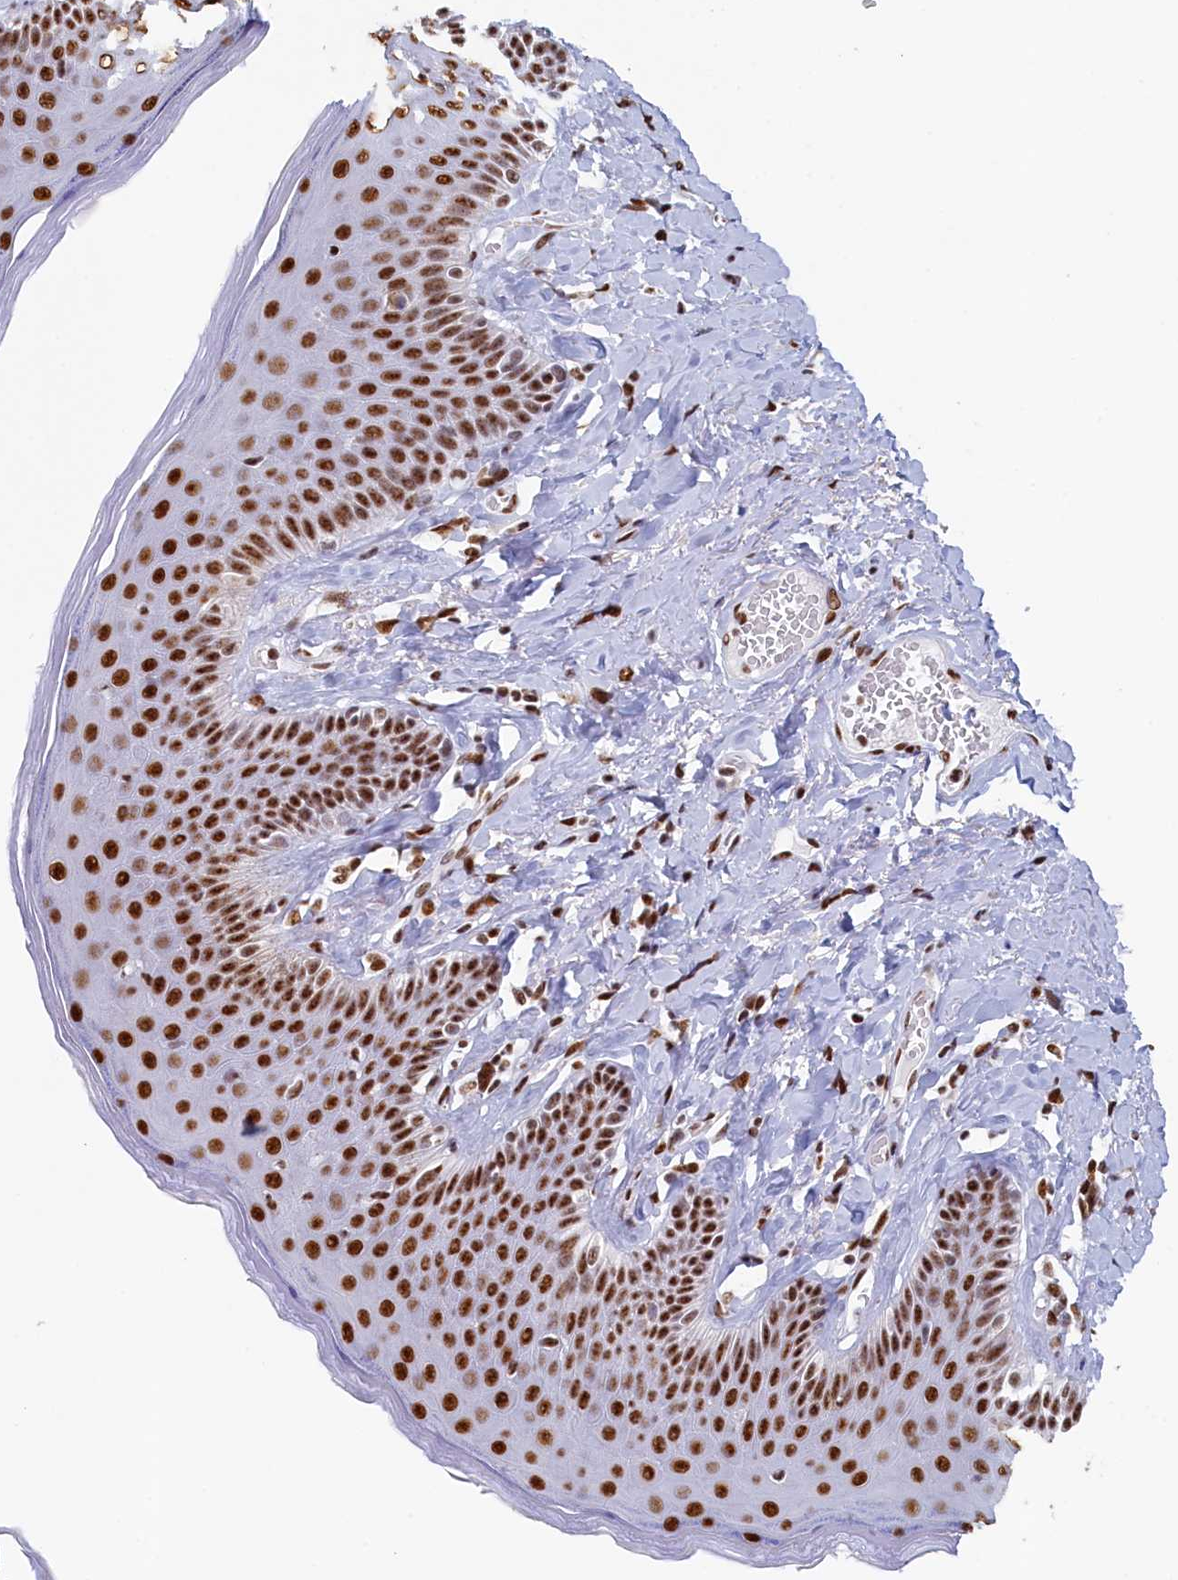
{"staining": {"intensity": "strong", "quantity": ">75%", "location": "nuclear"}, "tissue": "skin", "cell_type": "Epidermal cells", "image_type": "normal", "snomed": [{"axis": "morphology", "description": "Normal tissue, NOS"}, {"axis": "topography", "description": "Anal"}], "caption": "The micrograph exhibits immunohistochemical staining of unremarkable skin. There is strong nuclear positivity is identified in about >75% of epidermal cells.", "gene": "MOSPD3", "patient": {"sex": "male", "age": 69}}